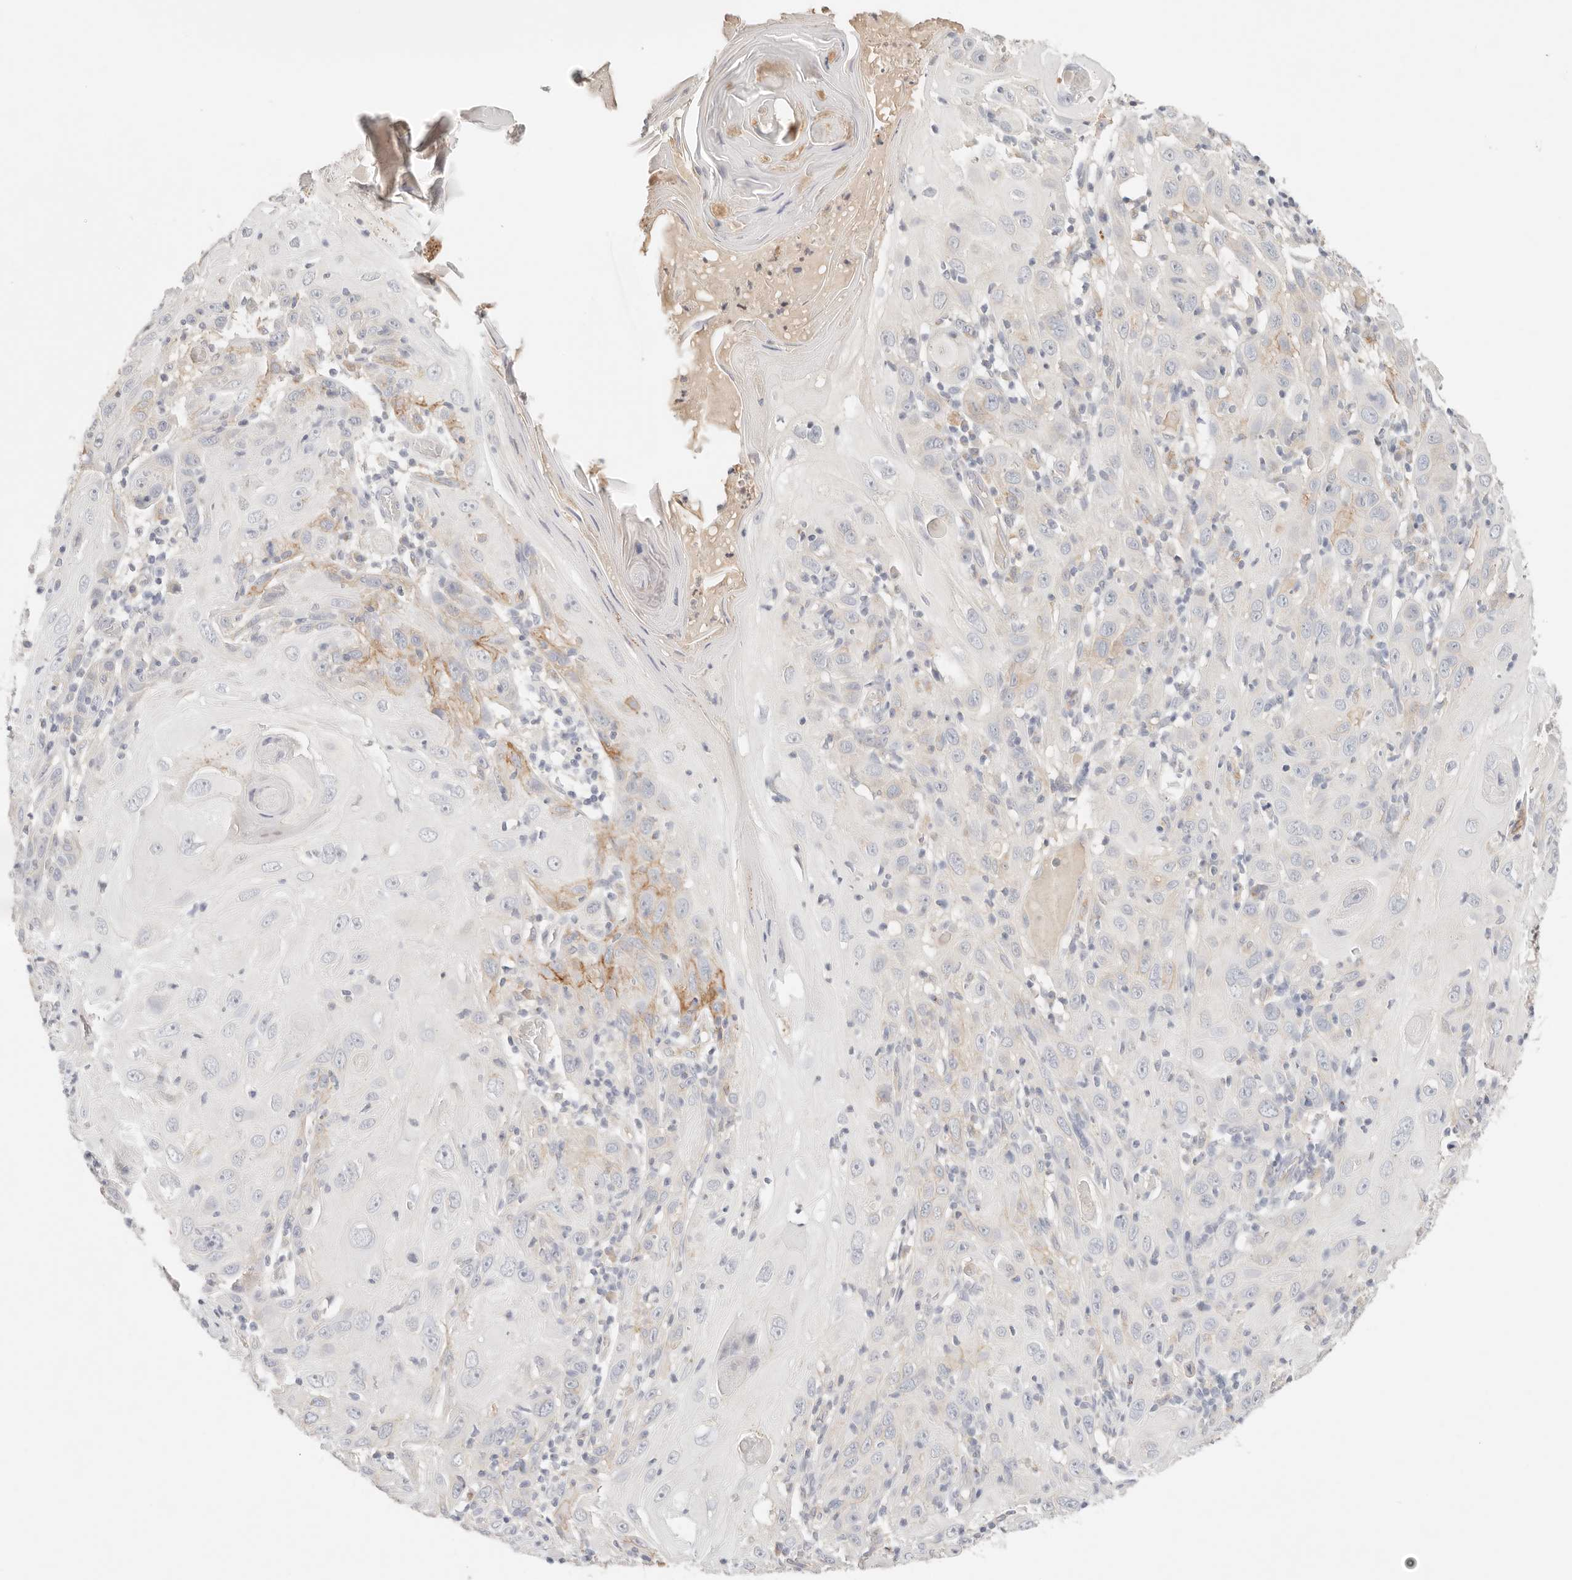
{"staining": {"intensity": "moderate", "quantity": "<25%", "location": "cytoplasmic/membranous"}, "tissue": "skin cancer", "cell_type": "Tumor cells", "image_type": "cancer", "snomed": [{"axis": "morphology", "description": "Squamous cell carcinoma, NOS"}, {"axis": "topography", "description": "Skin"}], "caption": "Immunohistochemistry staining of skin cancer (squamous cell carcinoma), which displays low levels of moderate cytoplasmic/membranous positivity in about <25% of tumor cells indicating moderate cytoplasmic/membranous protein positivity. The staining was performed using DAB (brown) for protein detection and nuclei were counterstained in hematoxylin (blue).", "gene": "CEP120", "patient": {"sex": "female", "age": 88}}